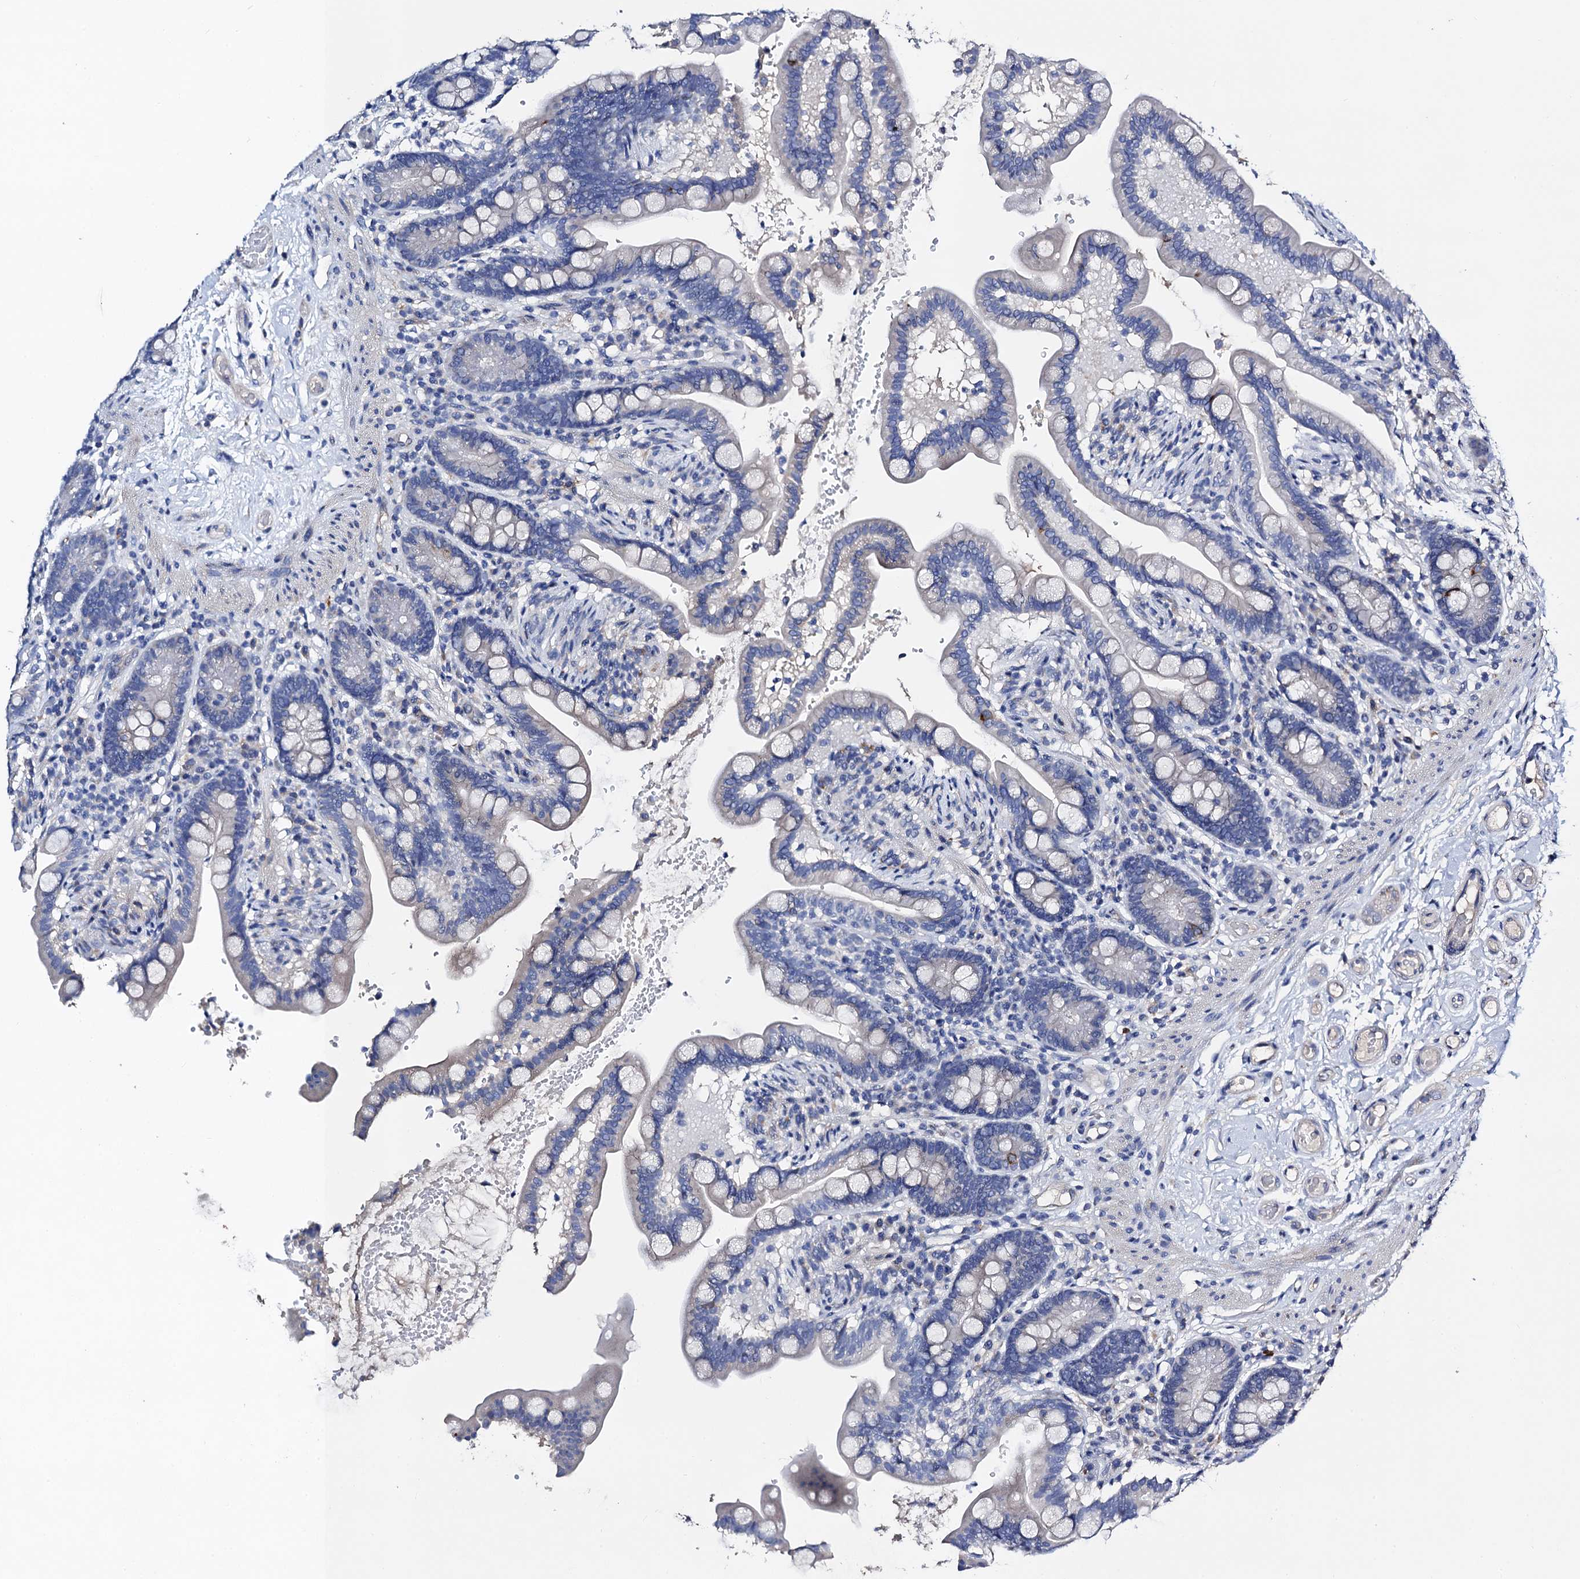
{"staining": {"intensity": "negative", "quantity": "none", "location": "none"}, "tissue": "colon", "cell_type": "Endothelial cells", "image_type": "normal", "snomed": [{"axis": "morphology", "description": "Normal tissue, NOS"}, {"axis": "topography", "description": "Smooth muscle"}, {"axis": "topography", "description": "Colon"}], "caption": "Immunohistochemical staining of normal human colon demonstrates no significant staining in endothelial cells. (DAB (3,3'-diaminobenzidine) immunohistochemistry (IHC) with hematoxylin counter stain).", "gene": "FREM3", "patient": {"sex": "male", "age": 73}}